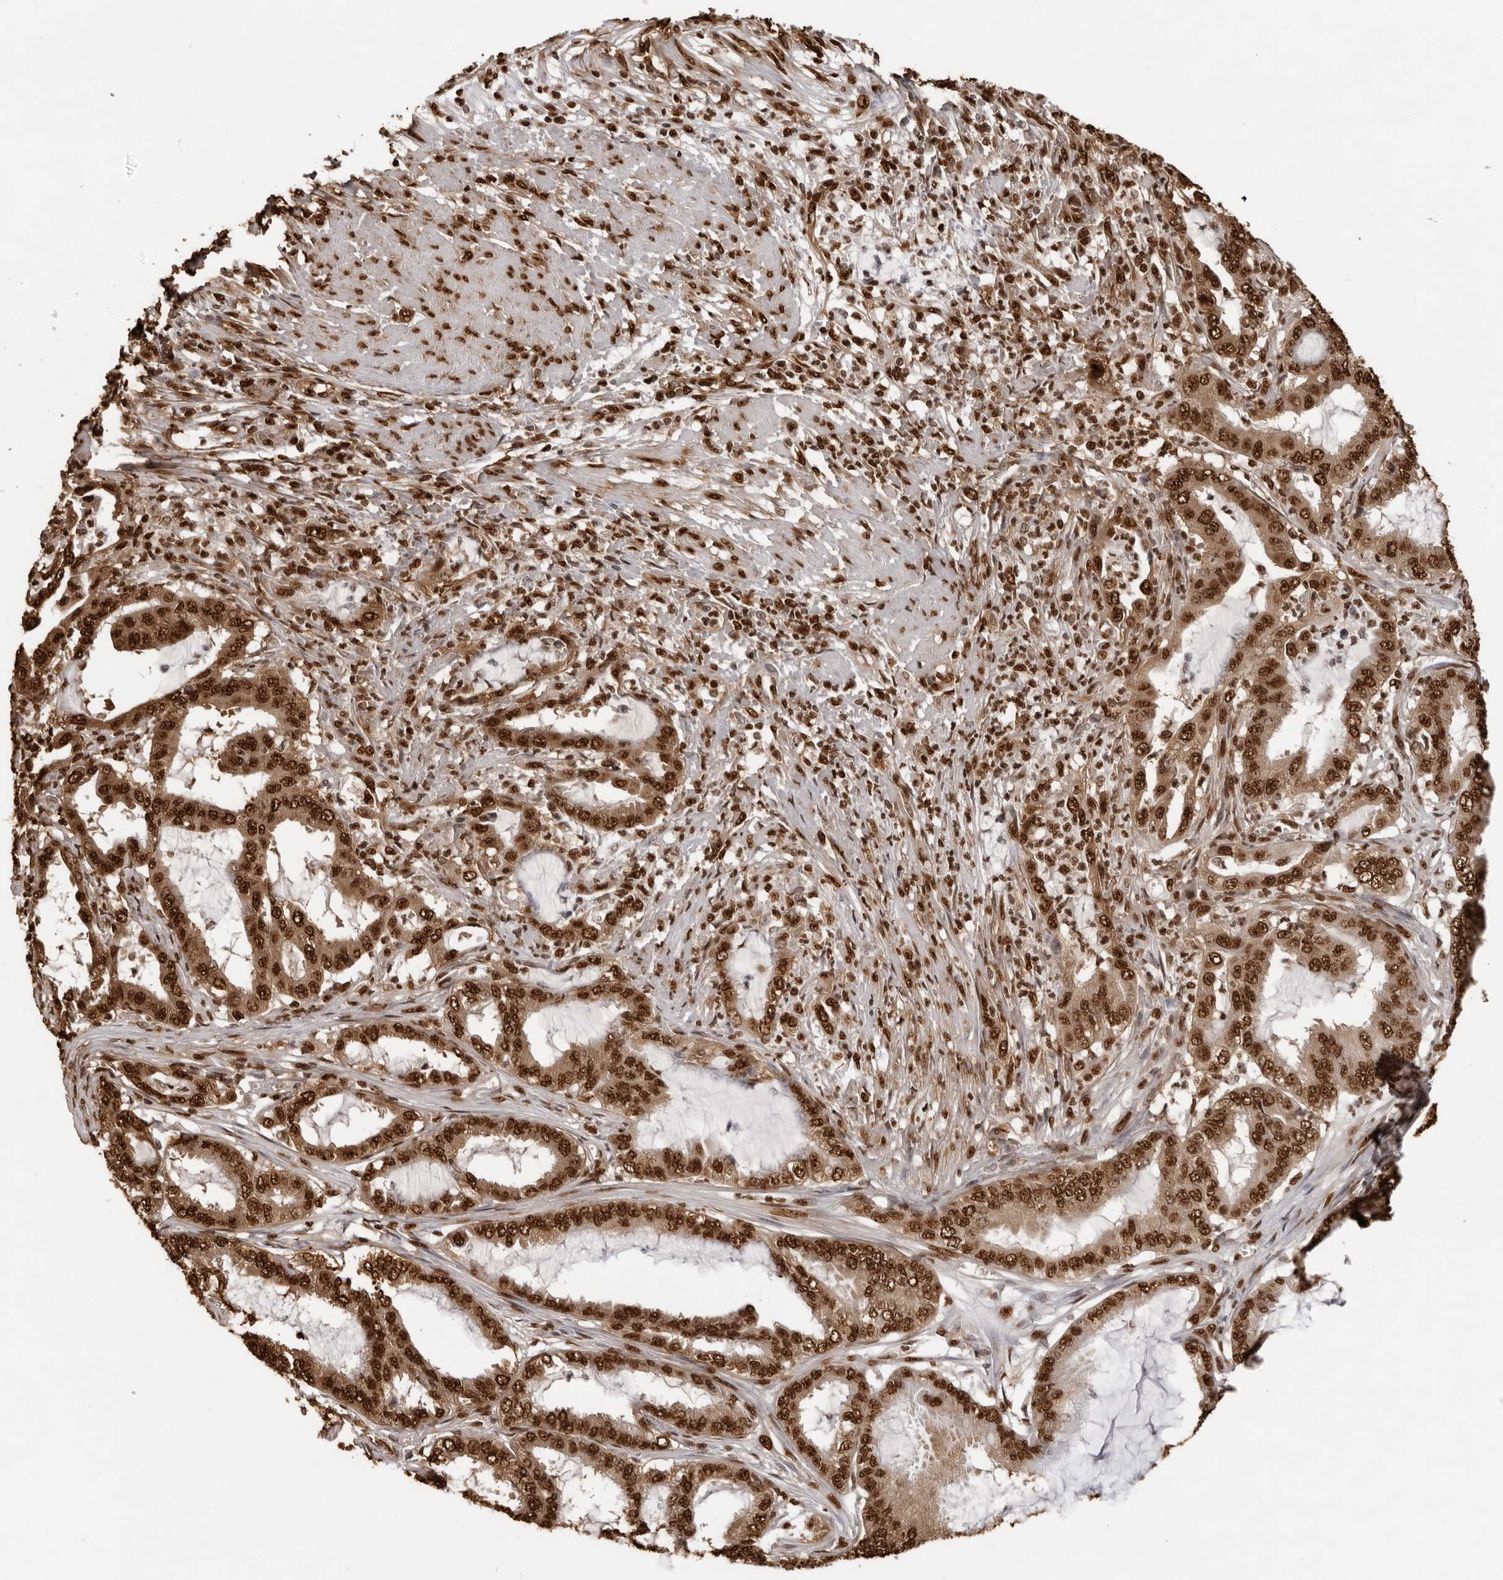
{"staining": {"intensity": "strong", "quantity": ">75%", "location": "cytoplasmic/membranous,nuclear"}, "tissue": "endometrial cancer", "cell_type": "Tumor cells", "image_type": "cancer", "snomed": [{"axis": "morphology", "description": "Adenocarcinoma, NOS"}, {"axis": "topography", "description": "Endometrium"}], "caption": "Immunohistochemistry (IHC) micrograph of neoplastic tissue: human endometrial cancer (adenocarcinoma) stained using immunohistochemistry (IHC) shows high levels of strong protein expression localized specifically in the cytoplasmic/membranous and nuclear of tumor cells, appearing as a cytoplasmic/membranous and nuclear brown color.", "gene": "ZFP91", "patient": {"sex": "female", "age": 51}}